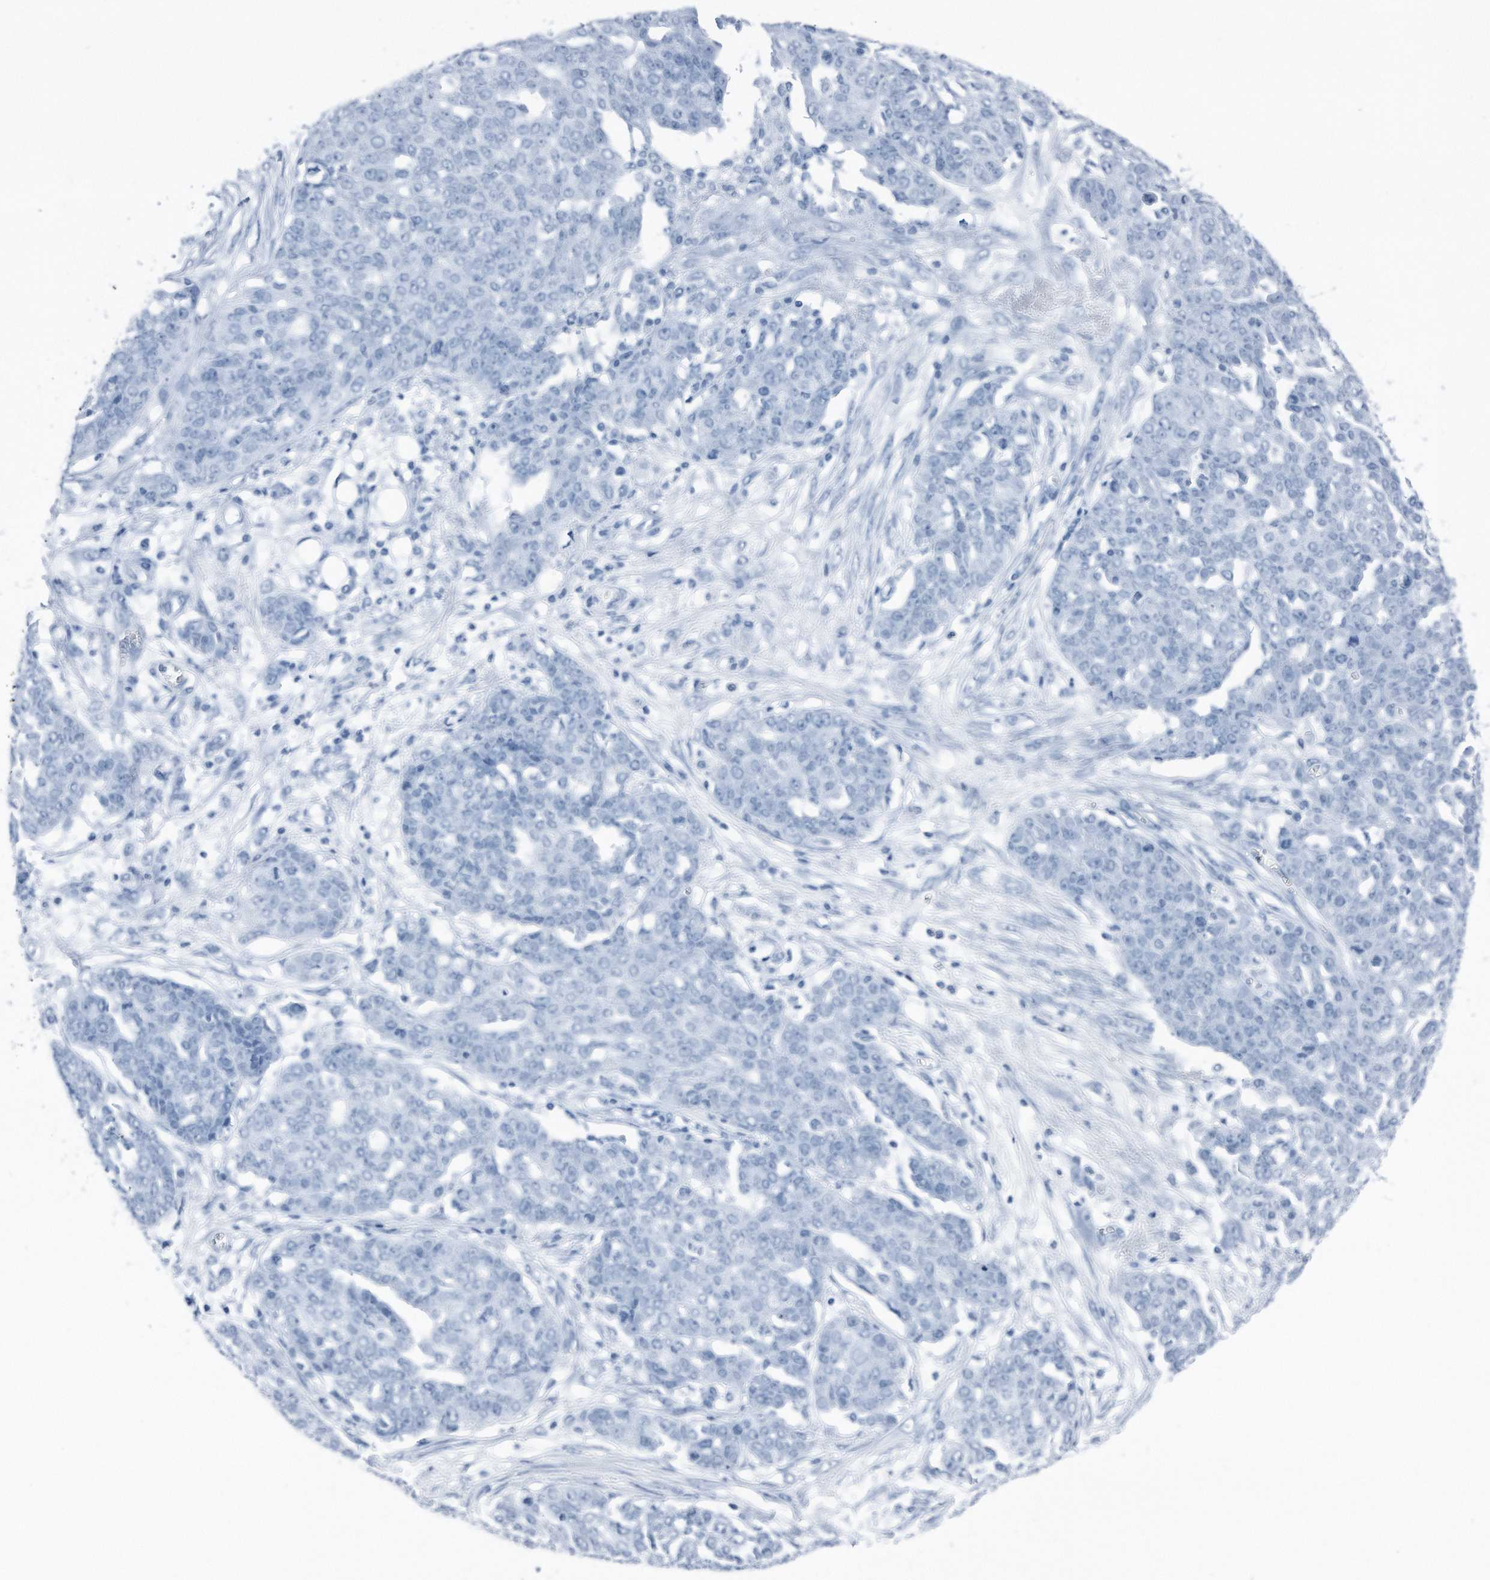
{"staining": {"intensity": "negative", "quantity": "none", "location": "none"}, "tissue": "ovarian cancer", "cell_type": "Tumor cells", "image_type": "cancer", "snomed": [{"axis": "morphology", "description": "Cystadenocarcinoma, serous, NOS"}, {"axis": "topography", "description": "Soft tissue"}, {"axis": "topography", "description": "Ovary"}], "caption": "Immunohistochemical staining of human ovarian cancer reveals no significant staining in tumor cells. (DAB IHC visualized using brightfield microscopy, high magnification).", "gene": "YRDC", "patient": {"sex": "female", "age": 57}}